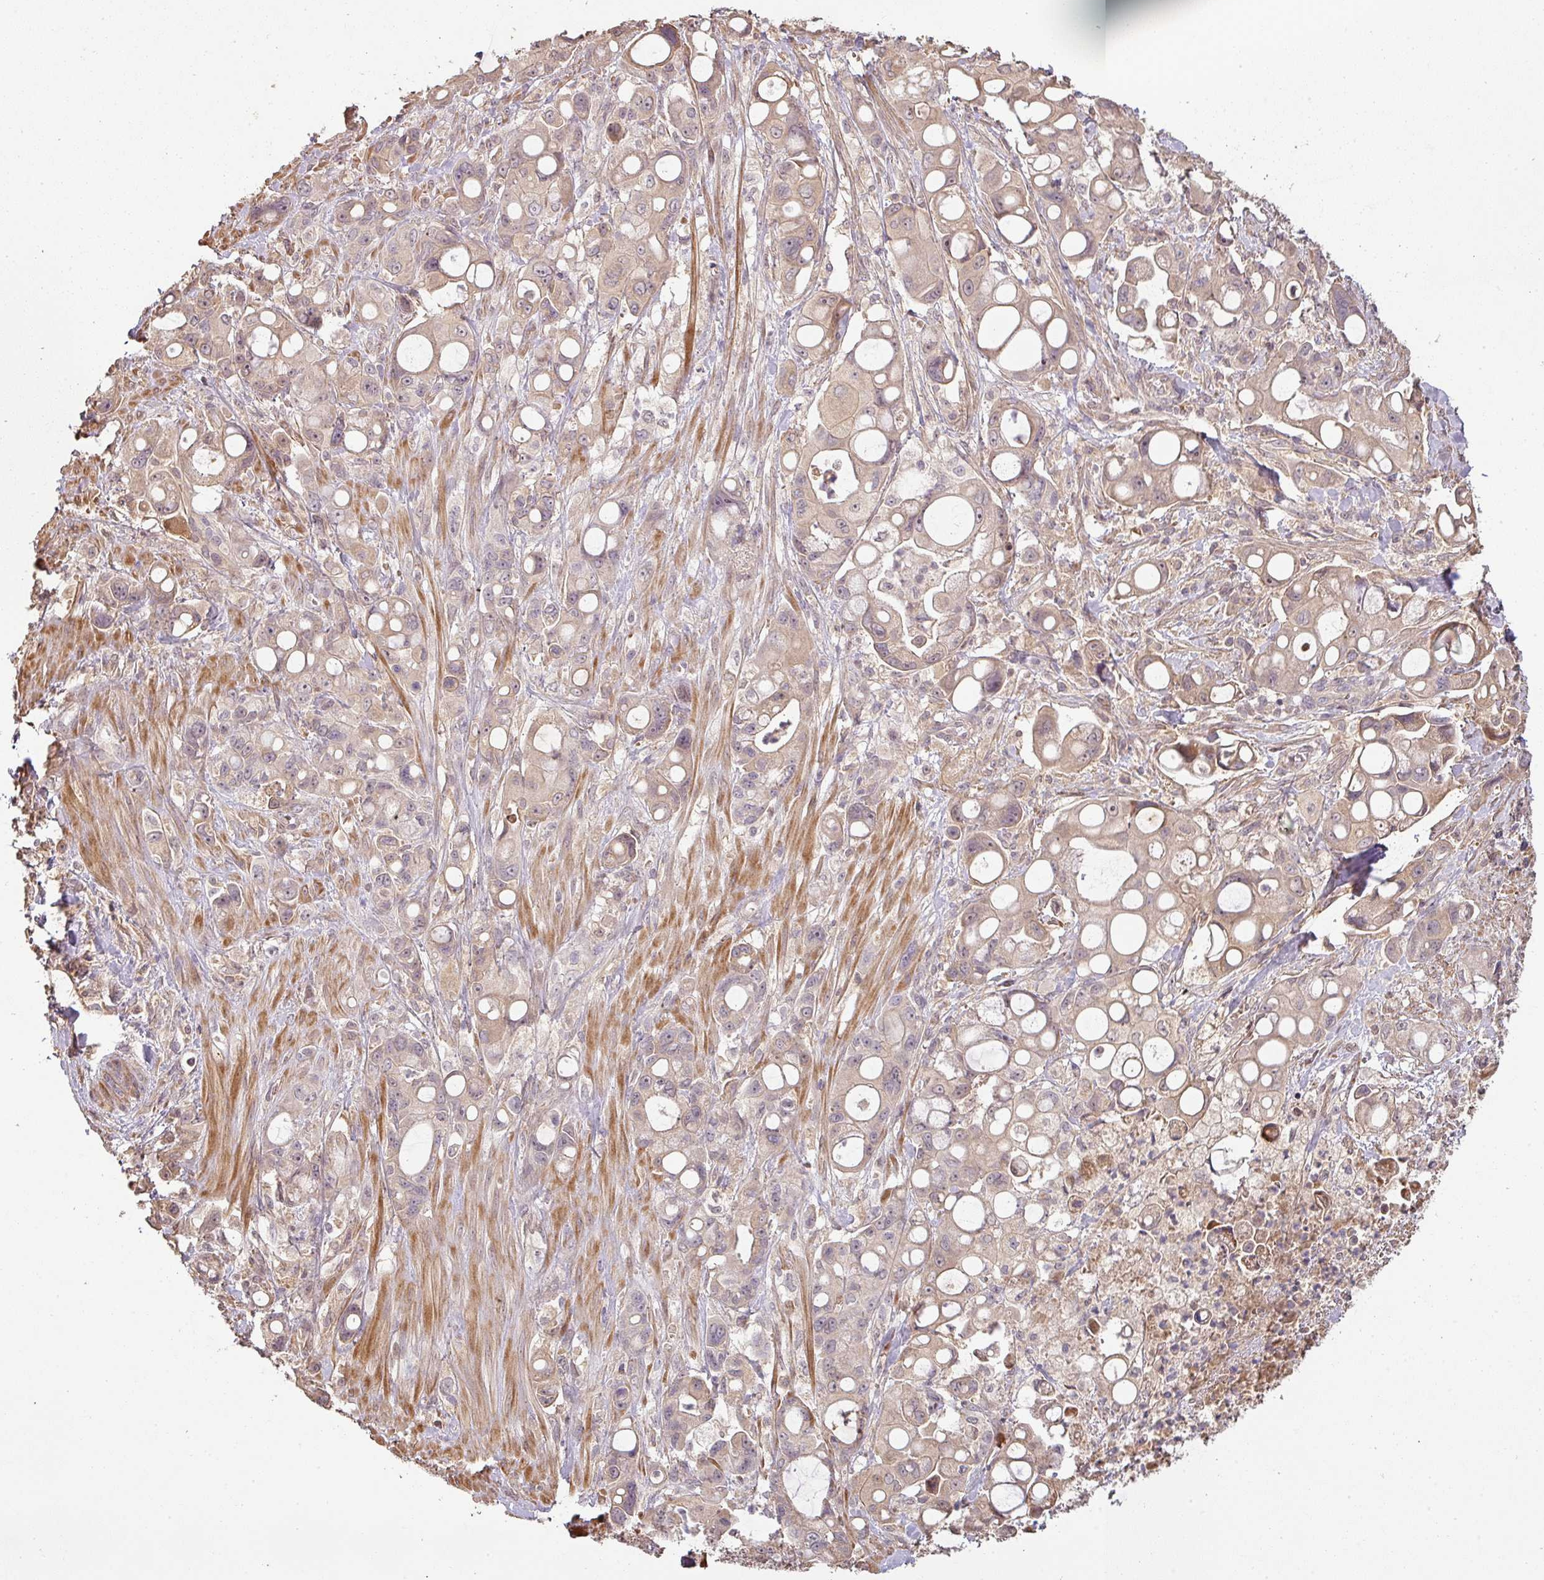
{"staining": {"intensity": "weak", "quantity": "25%-75%", "location": "cytoplasmic/membranous"}, "tissue": "pancreatic cancer", "cell_type": "Tumor cells", "image_type": "cancer", "snomed": [{"axis": "morphology", "description": "Adenocarcinoma, NOS"}, {"axis": "topography", "description": "Pancreas"}], "caption": "Immunohistochemical staining of human pancreatic adenocarcinoma shows low levels of weak cytoplasmic/membranous staining in approximately 25%-75% of tumor cells. Immunohistochemistry stains the protein in brown and the nuclei are stained blue.", "gene": "BPIFB3", "patient": {"sex": "male", "age": 68}}